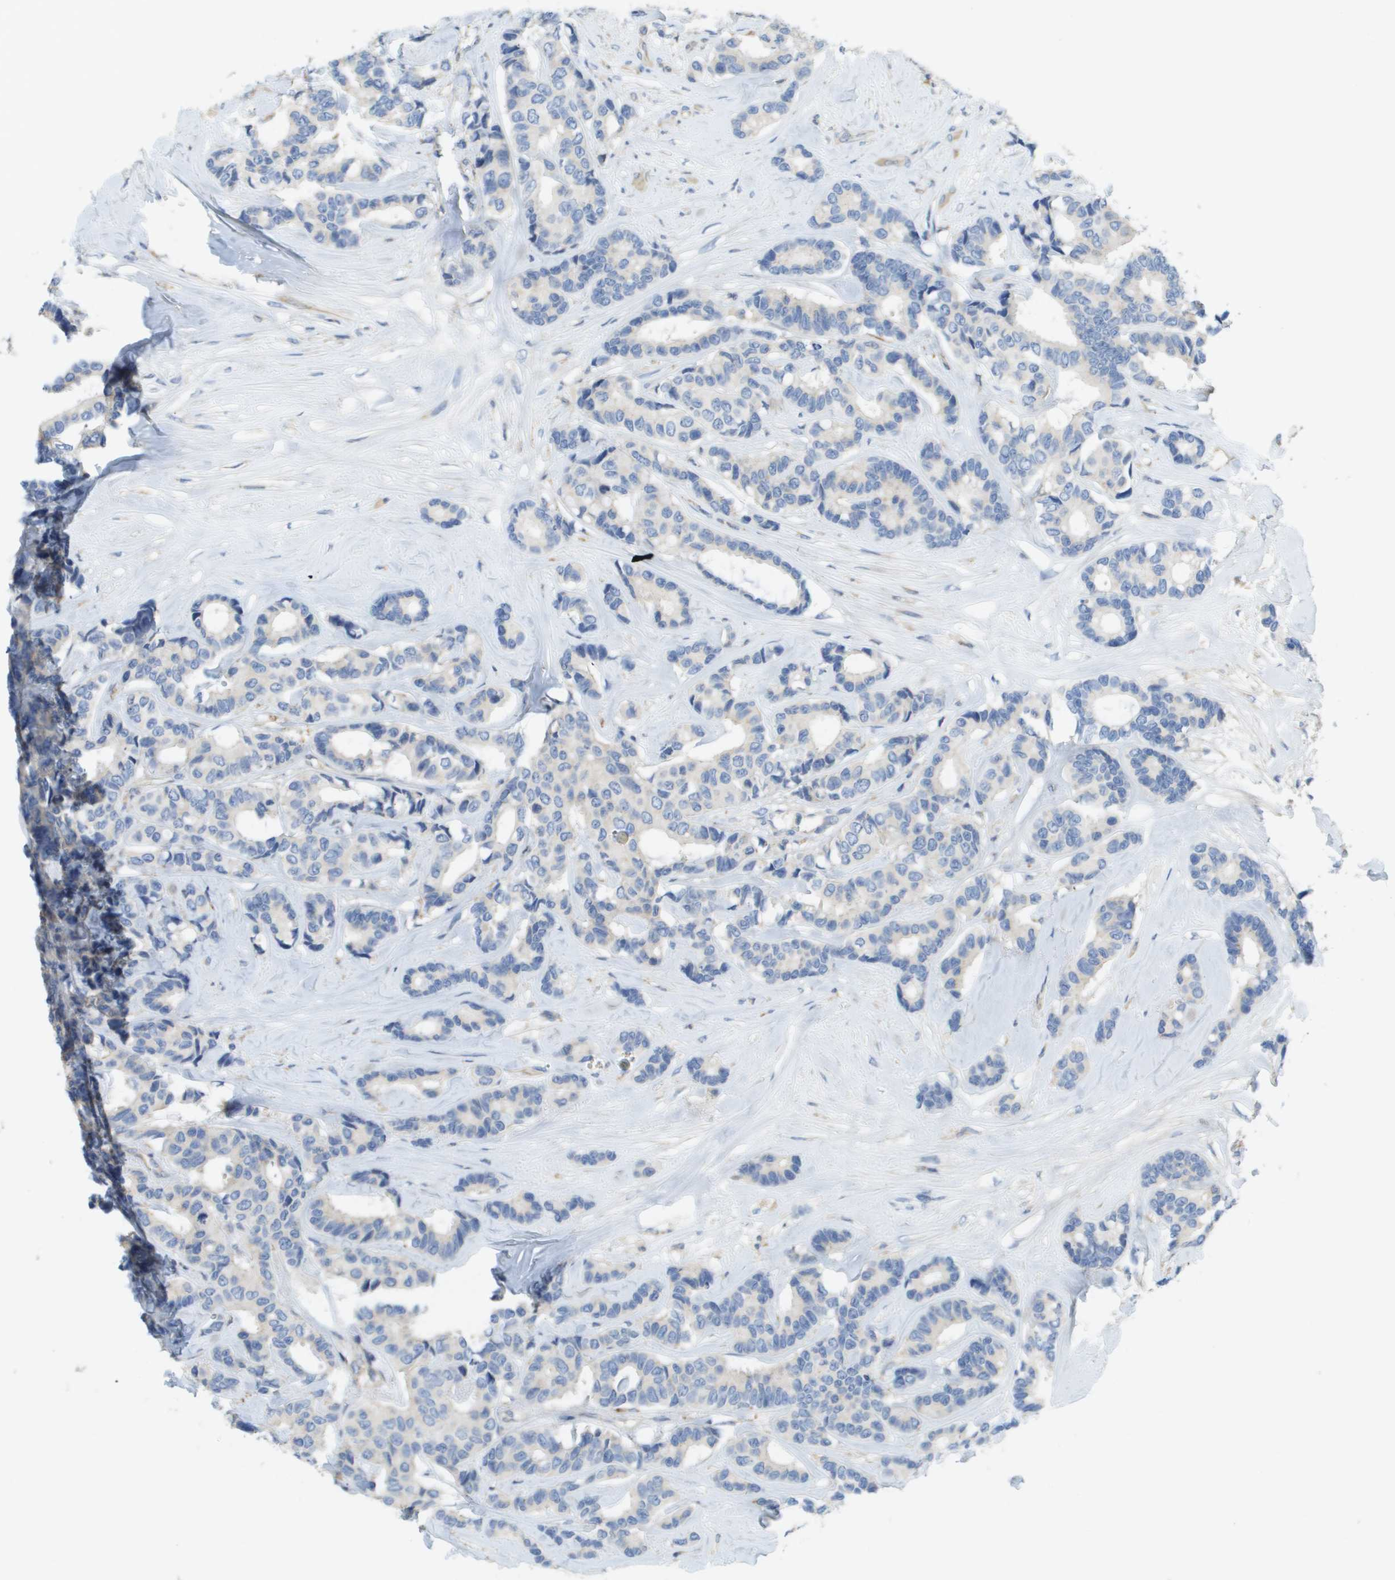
{"staining": {"intensity": "negative", "quantity": "none", "location": "none"}, "tissue": "breast cancer", "cell_type": "Tumor cells", "image_type": "cancer", "snomed": [{"axis": "morphology", "description": "Duct carcinoma"}, {"axis": "topography", "description": "Breast"}], "caption": "A micrograph of breast cancer (infiltrating ductal carcinoma) stained for a protein exhibits no brown staining in tumor cells.", "gene": "CASP10", "patient": {"sex": "female", "age": 87}}